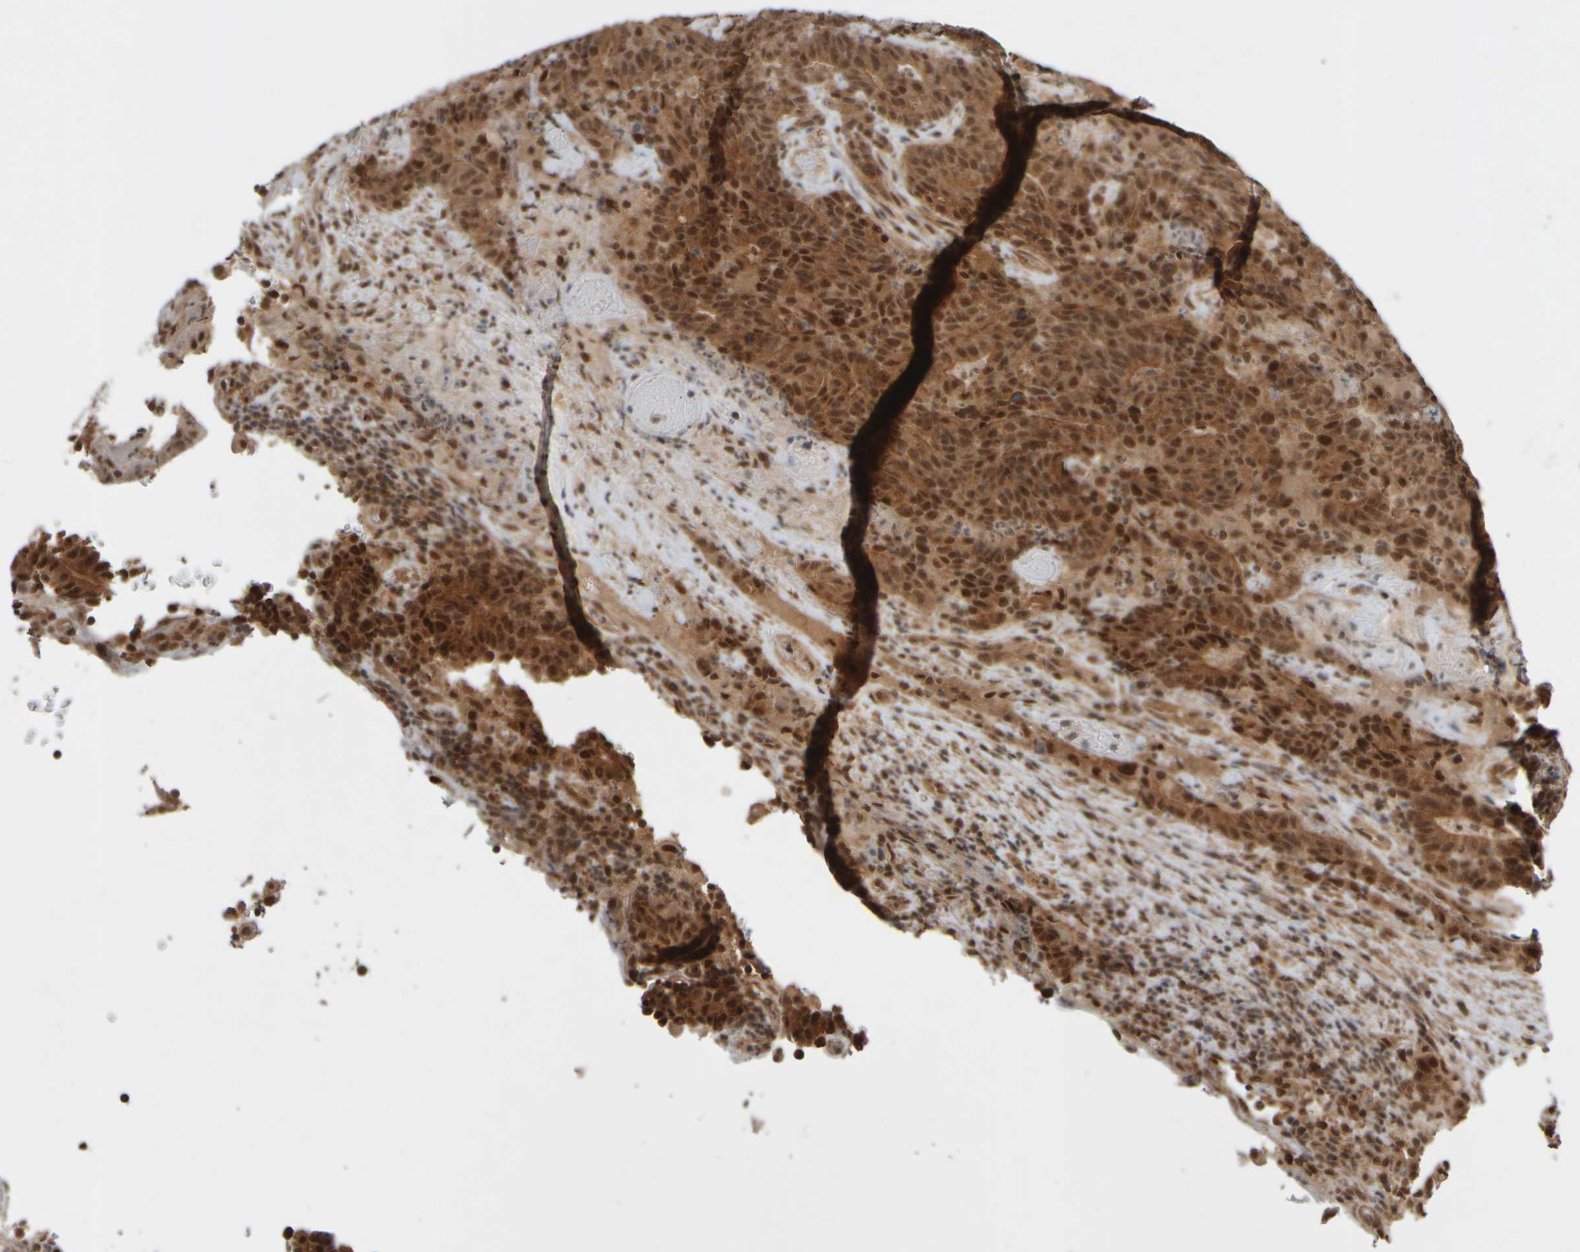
{"staining": {"intensity": "moderate", "quantity": ">75%", "location": "cytoplasmic/membranous,nuclear"}, "tissue": "colorectal cancer", "cell_type": "Tumor cells", "image_type": "cancer", "snomed": [{"axis": "morphology", "description": "Normal tissue, NOS"}, {"axis": "morphology", "description": "Adenocarcinoma, NOS"}, {"axis": "topography", "description": "Colon"}], "caption": "DAB (3,3'-diaminobenzidine) immunohistochemical staining of human colorectal adenocarcinoma reveals moderate cytoplasmic/membranous and nuclear protein expression in about >75% of tumor cells. (DAB (3,3'-diaminobenzidine) IHC, brown staining for protein, blue staining for nuclei).", "gene": "SYNRG", "patient": {"sex": "female", "age": 75}}